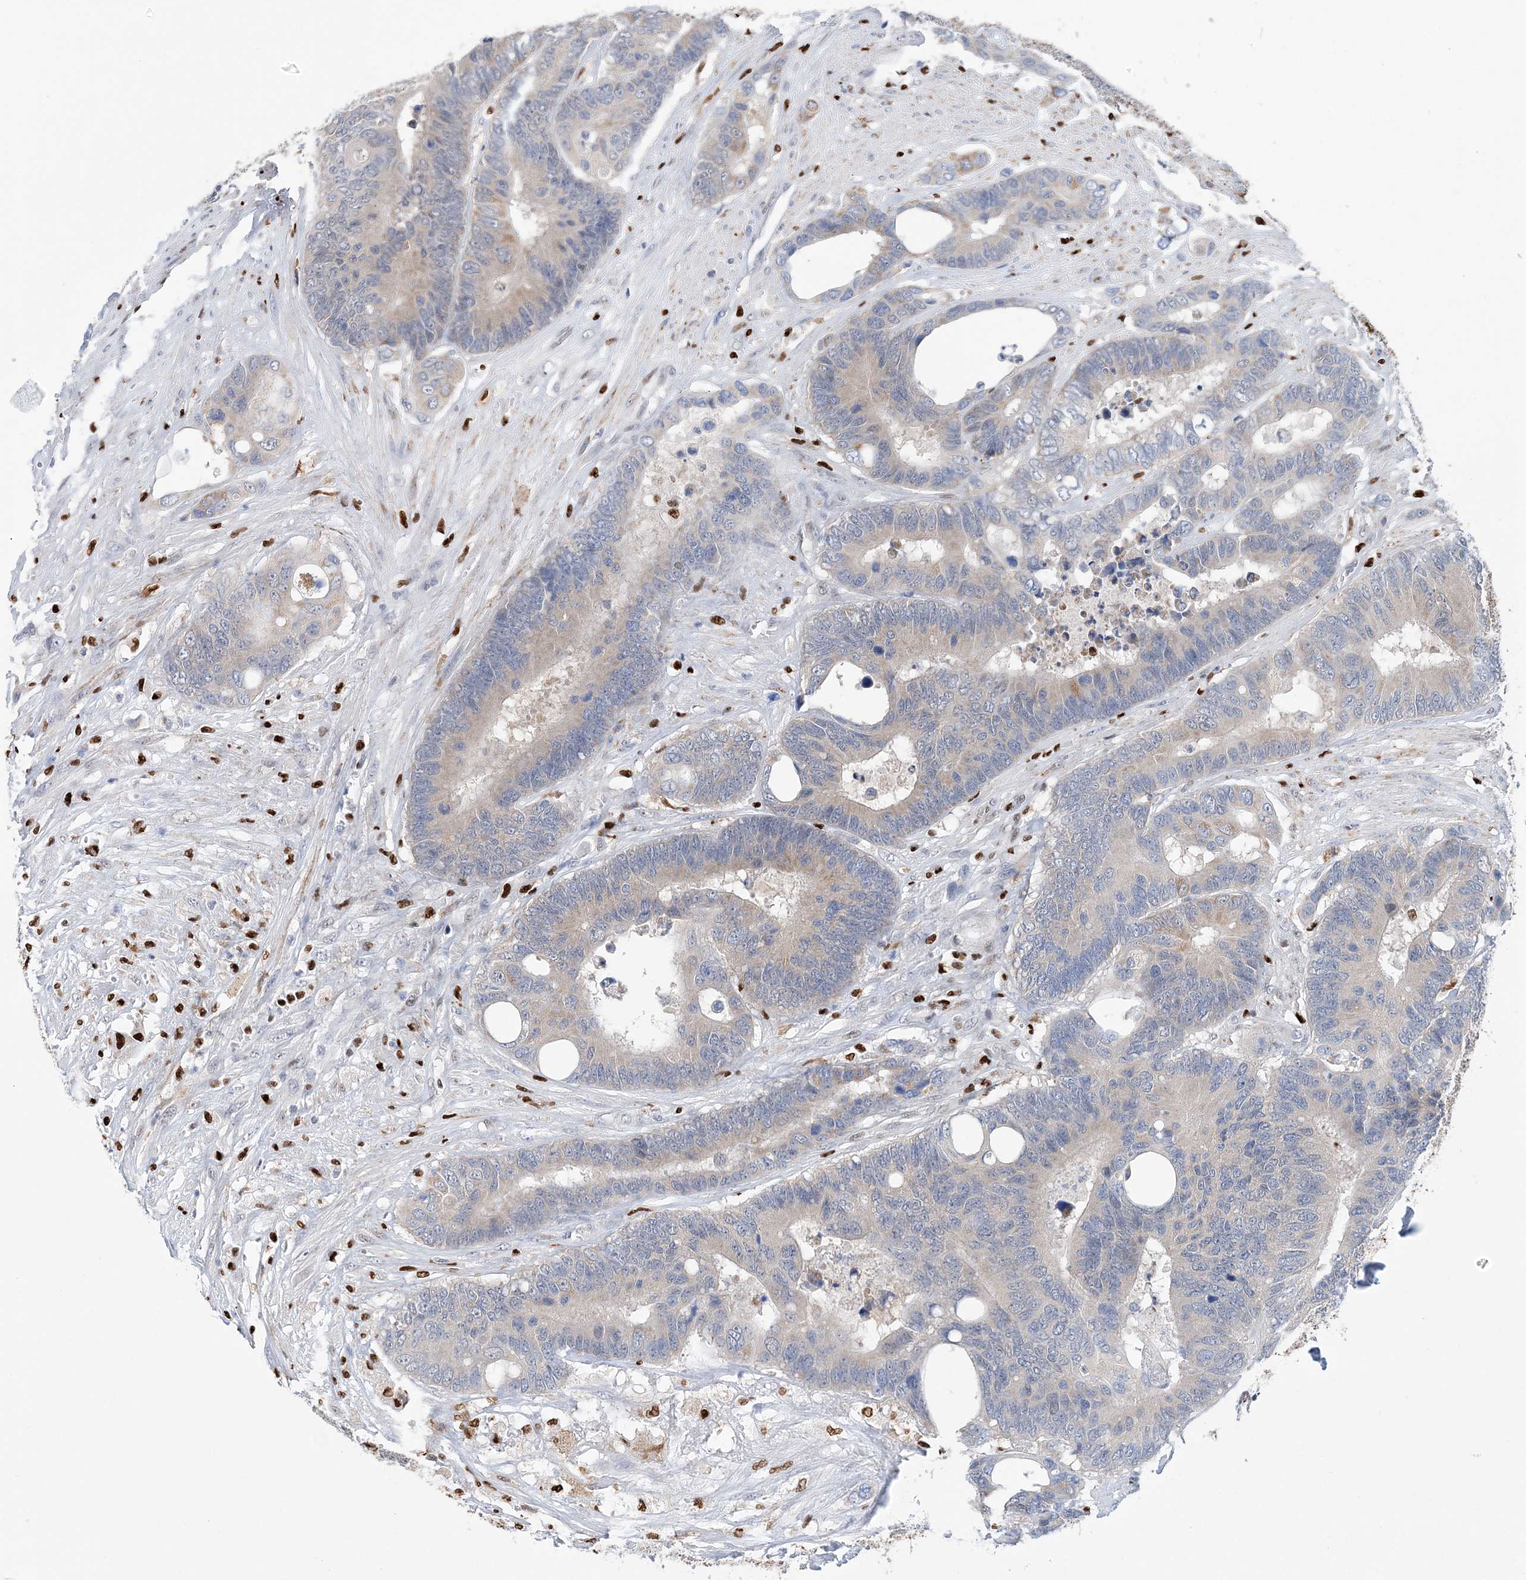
{"staining": {"intensity": "weak", "quantity": "<25%", "location": "cytoplasmic/membranous"}, "tissue": "colorectal cancer", "cell_type": "Tumor cells", "image_type": "cancer", "snomed": [{"axis": "morphology", "description": "Adenocarcinoma, NOS"}, {"axis": "topography", "description": "Rectum"}], "caption": "Tumor cells show no significant expression in colorectal adenocarcinoma. (DAB (3,3'-diaminobenzidine) IHC, high magnification).", "gene": "NIT2", "patient": {"sex": "male", "age": 55}}